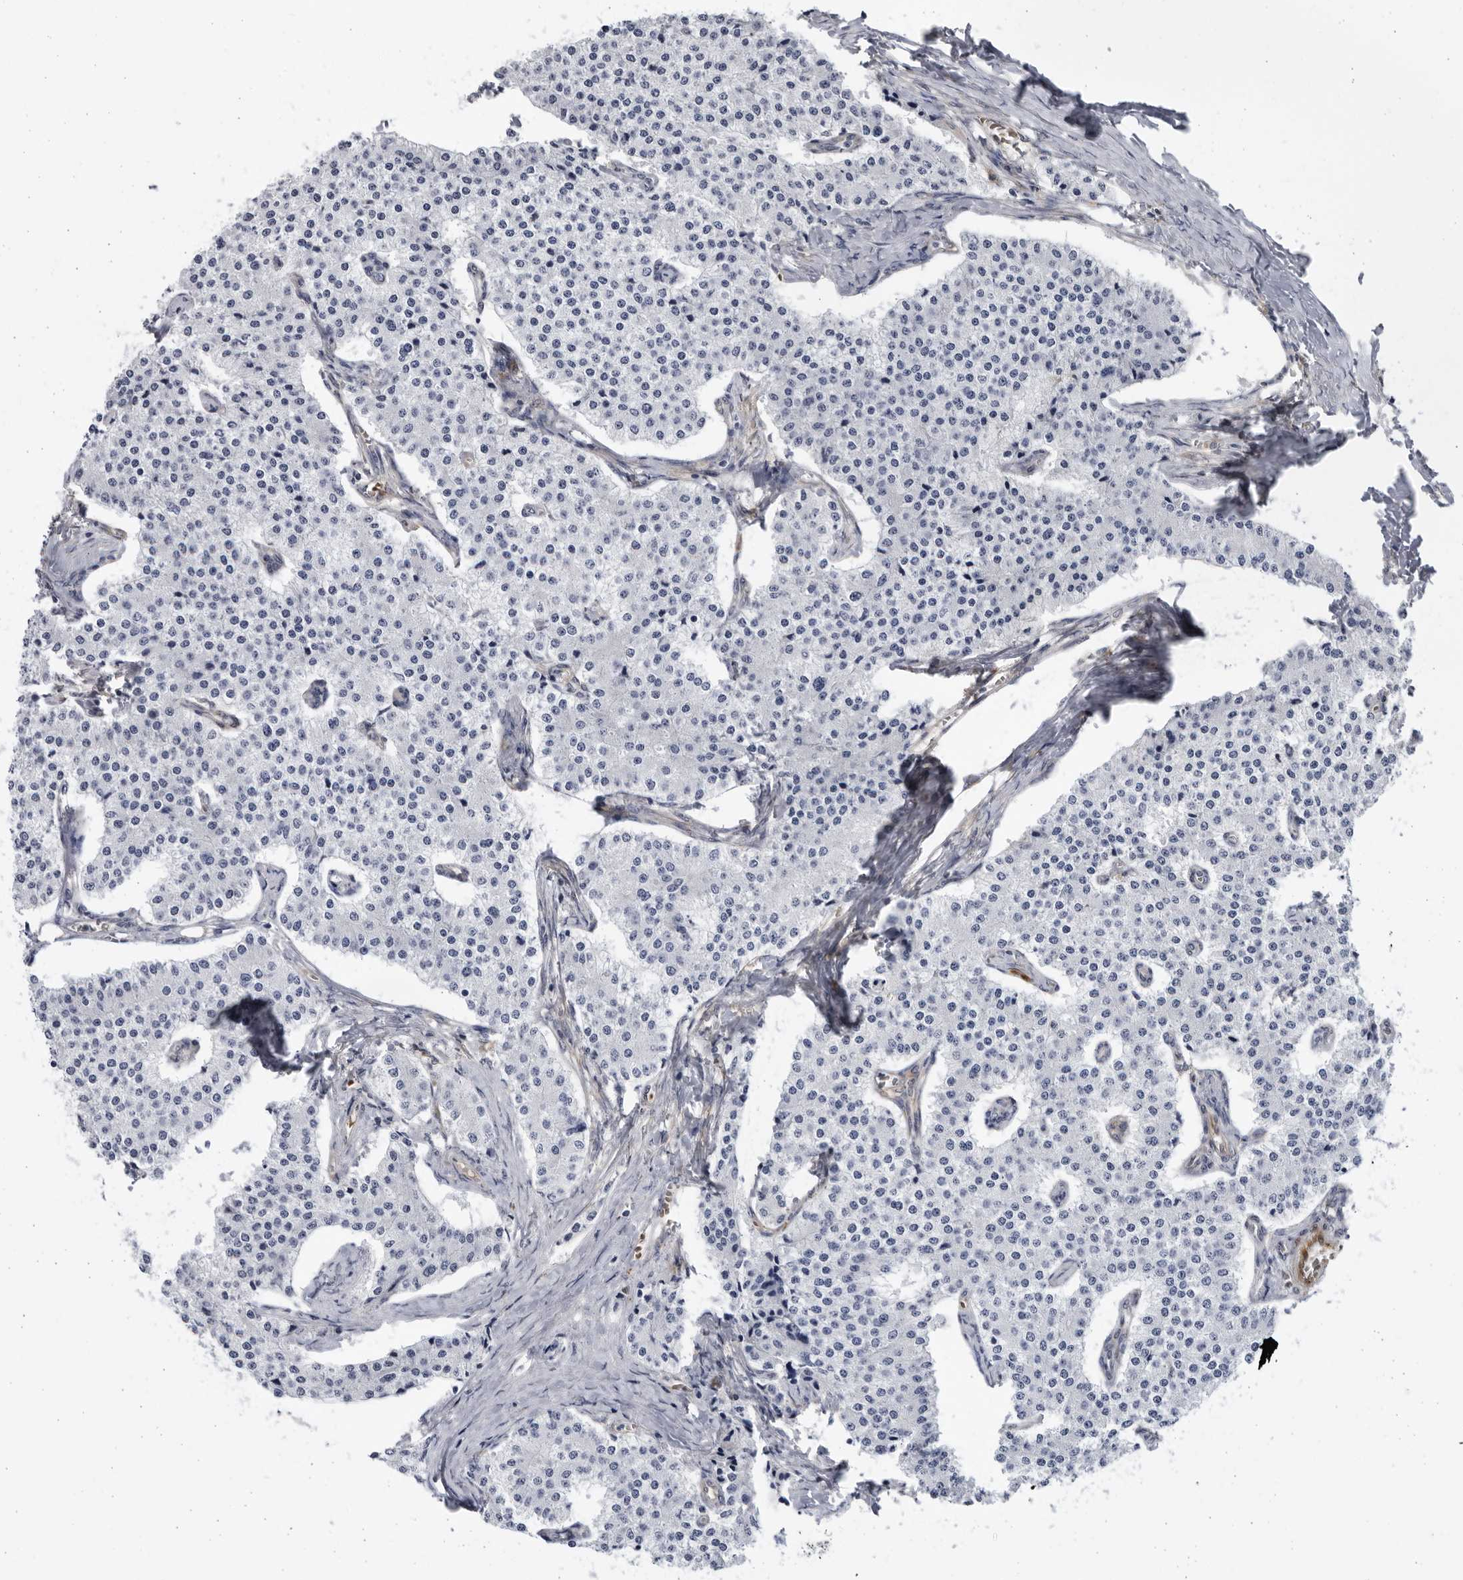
{"staining": {"intensity": "negative", "quantity": "none", "location": "none"}, "tissue": "carcinoid", "cell_type": "Tumor cells", "image_type": "cancer", "snomed": [{"axis": "morphology", "description": "Carcinoid, malignant, NOS"}, {"axis": "topography", "description": "Colon"}], "caption": "This is a micrograph of IHC staining of carcinoid, which shows no positivity in tumor cells.", "gene": "BMP2K", "patient": {"sex": "female", "age": 52}}